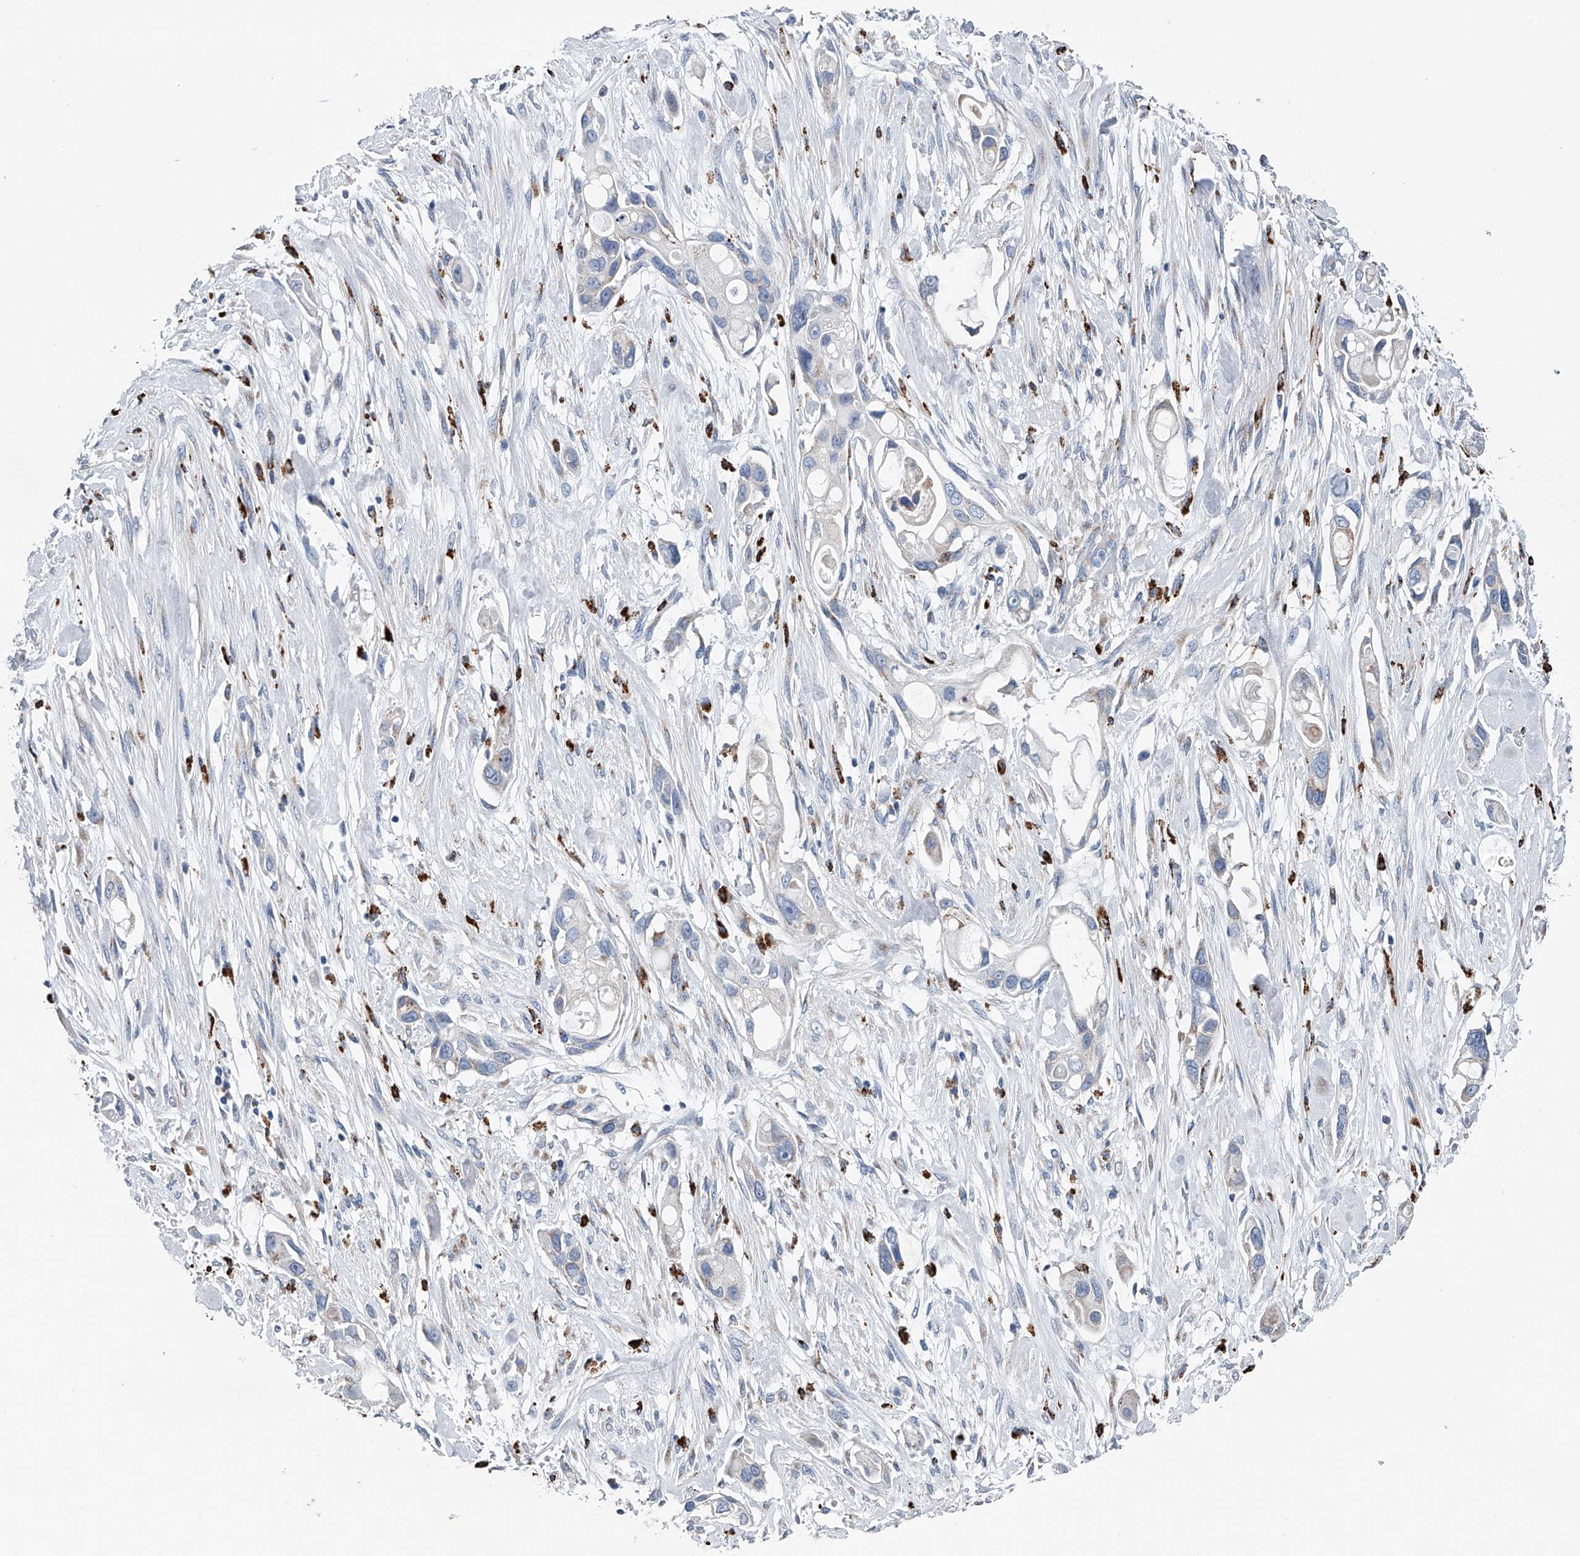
{"staining": {"intensity": "negative", "quantity": "none", "location": "none"}, "tissue": "pancreatic cancer", "cell_type": "Tumor cells", "image_type": "cancer", "snomed": [{"axis": "morphology", "description": "Adenocarcinoma, NOS"}, {"axis": "topography", "description": "Pancreas"}], "caption": "Immunohistochemical staining of adenocarcinoma (pancreatic) exhibits no significant staining in tumor cells.", "gene": "ZNF772", "patient": {"sex": "female", "age": 60}}